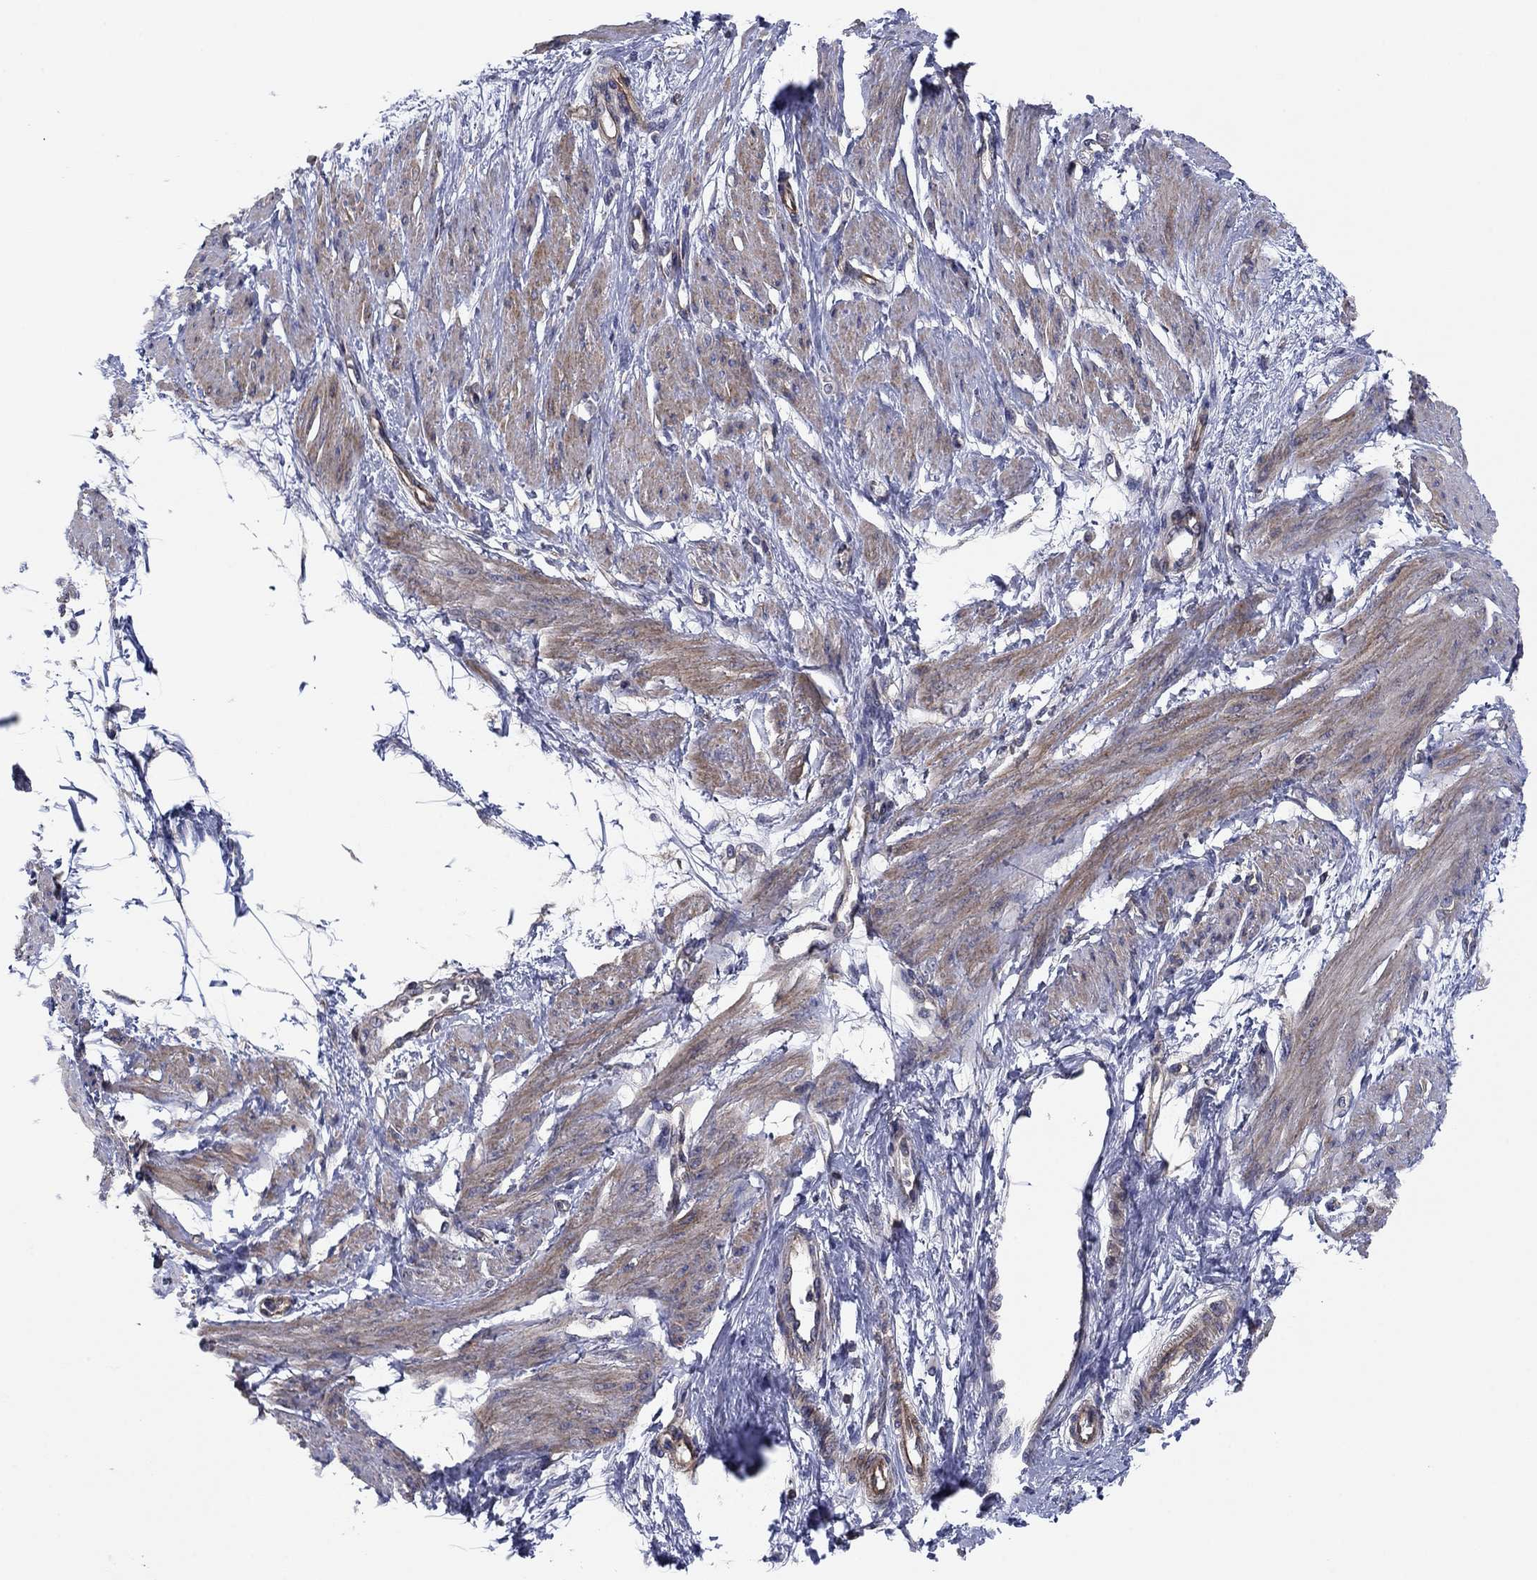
{"staining": {"intensity": "moderate", "quantity": "25%-75%", "location": "cytoplasmic/membranous"}, "tissue": "smooth muscle", "cell_type": "Smooth muscle cells", "image_type": "normal", "snomed": [{"axis": "morphology", "description": "Normal tissue, NOS"}, {"axis": "topography", "description": "Smooth muscle"}, {"axis": "topography", "description": "Uterus"}], "caption": "Immunohistochemistry (IHC) of normal smooth muscle exhibits medium levels of moderate cytoplasmic/membranous positivity in approximately 25%-75% of smooth muscle cells. (Stains: DAB (3,3'-diaminobenzidine) in brown, nuclei in blue, Microscopy: brightfield microscopy at high magnification).", "gene": "PSD4", "patient": {"sex": "female", "age": 39}}